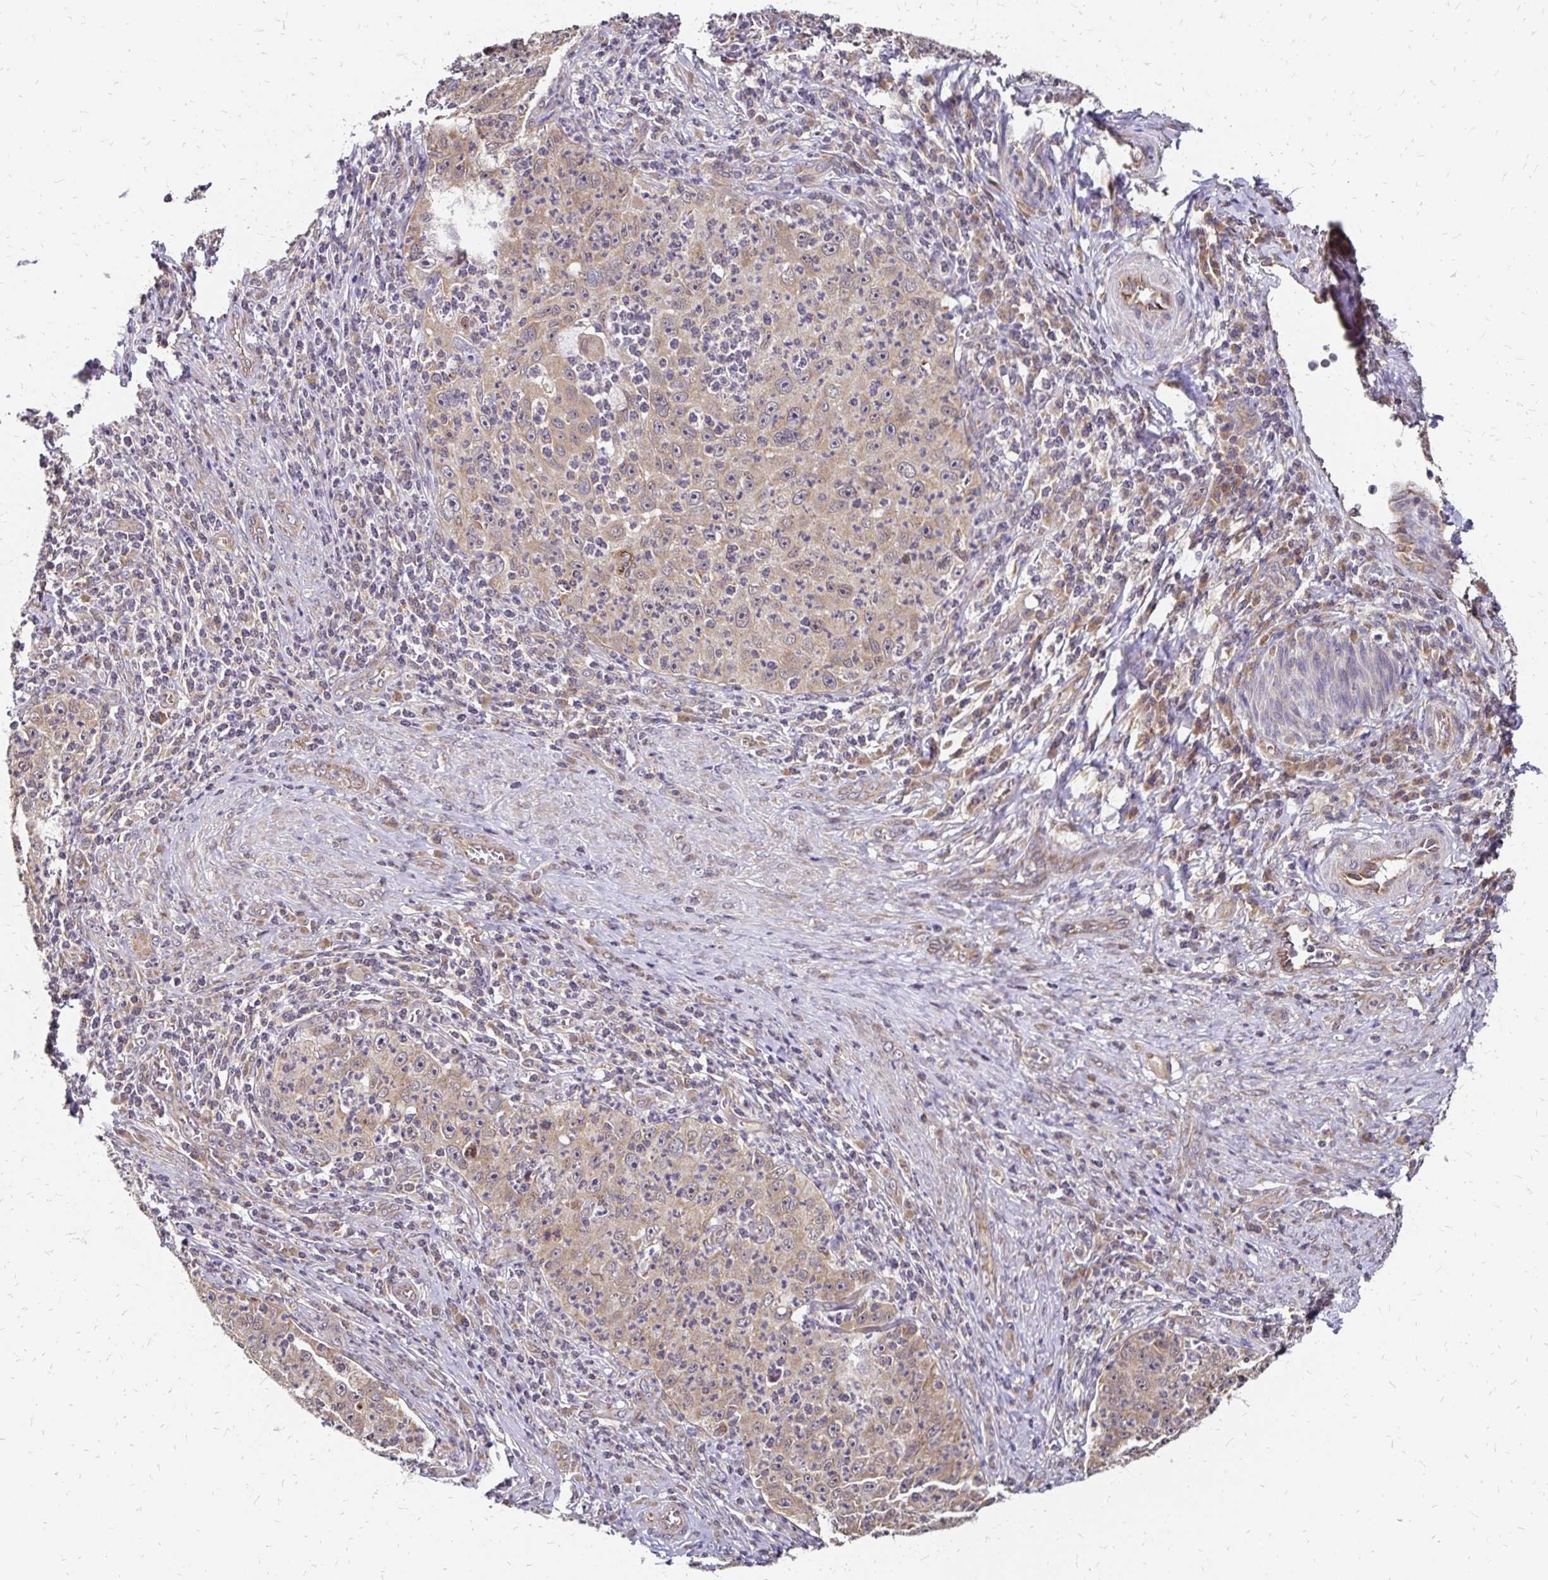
{"staining": {"intensity": "weak", "quantity": ">75%", "location": "cytoplasmic/membranous"}, "tissue": "cervical cancer", "cell_type": "Tumor cells", "image_type": "cancer", "snomed": [{"axis": "morphology", "description": "Squamous cell carcinoma, NOS"}, {"axis": "topography", "description": "Cervix"}], "caption": "Protein expression analysis of cervical squamous cell carcinoma displays weak cytoplasmic/membranous positivity in about >75% of tumor cells. The protein is shown in brown color, while the nuclei are stained blue.", "gene": "ZW10", "patient": {"sex": "female", "age": 30}}